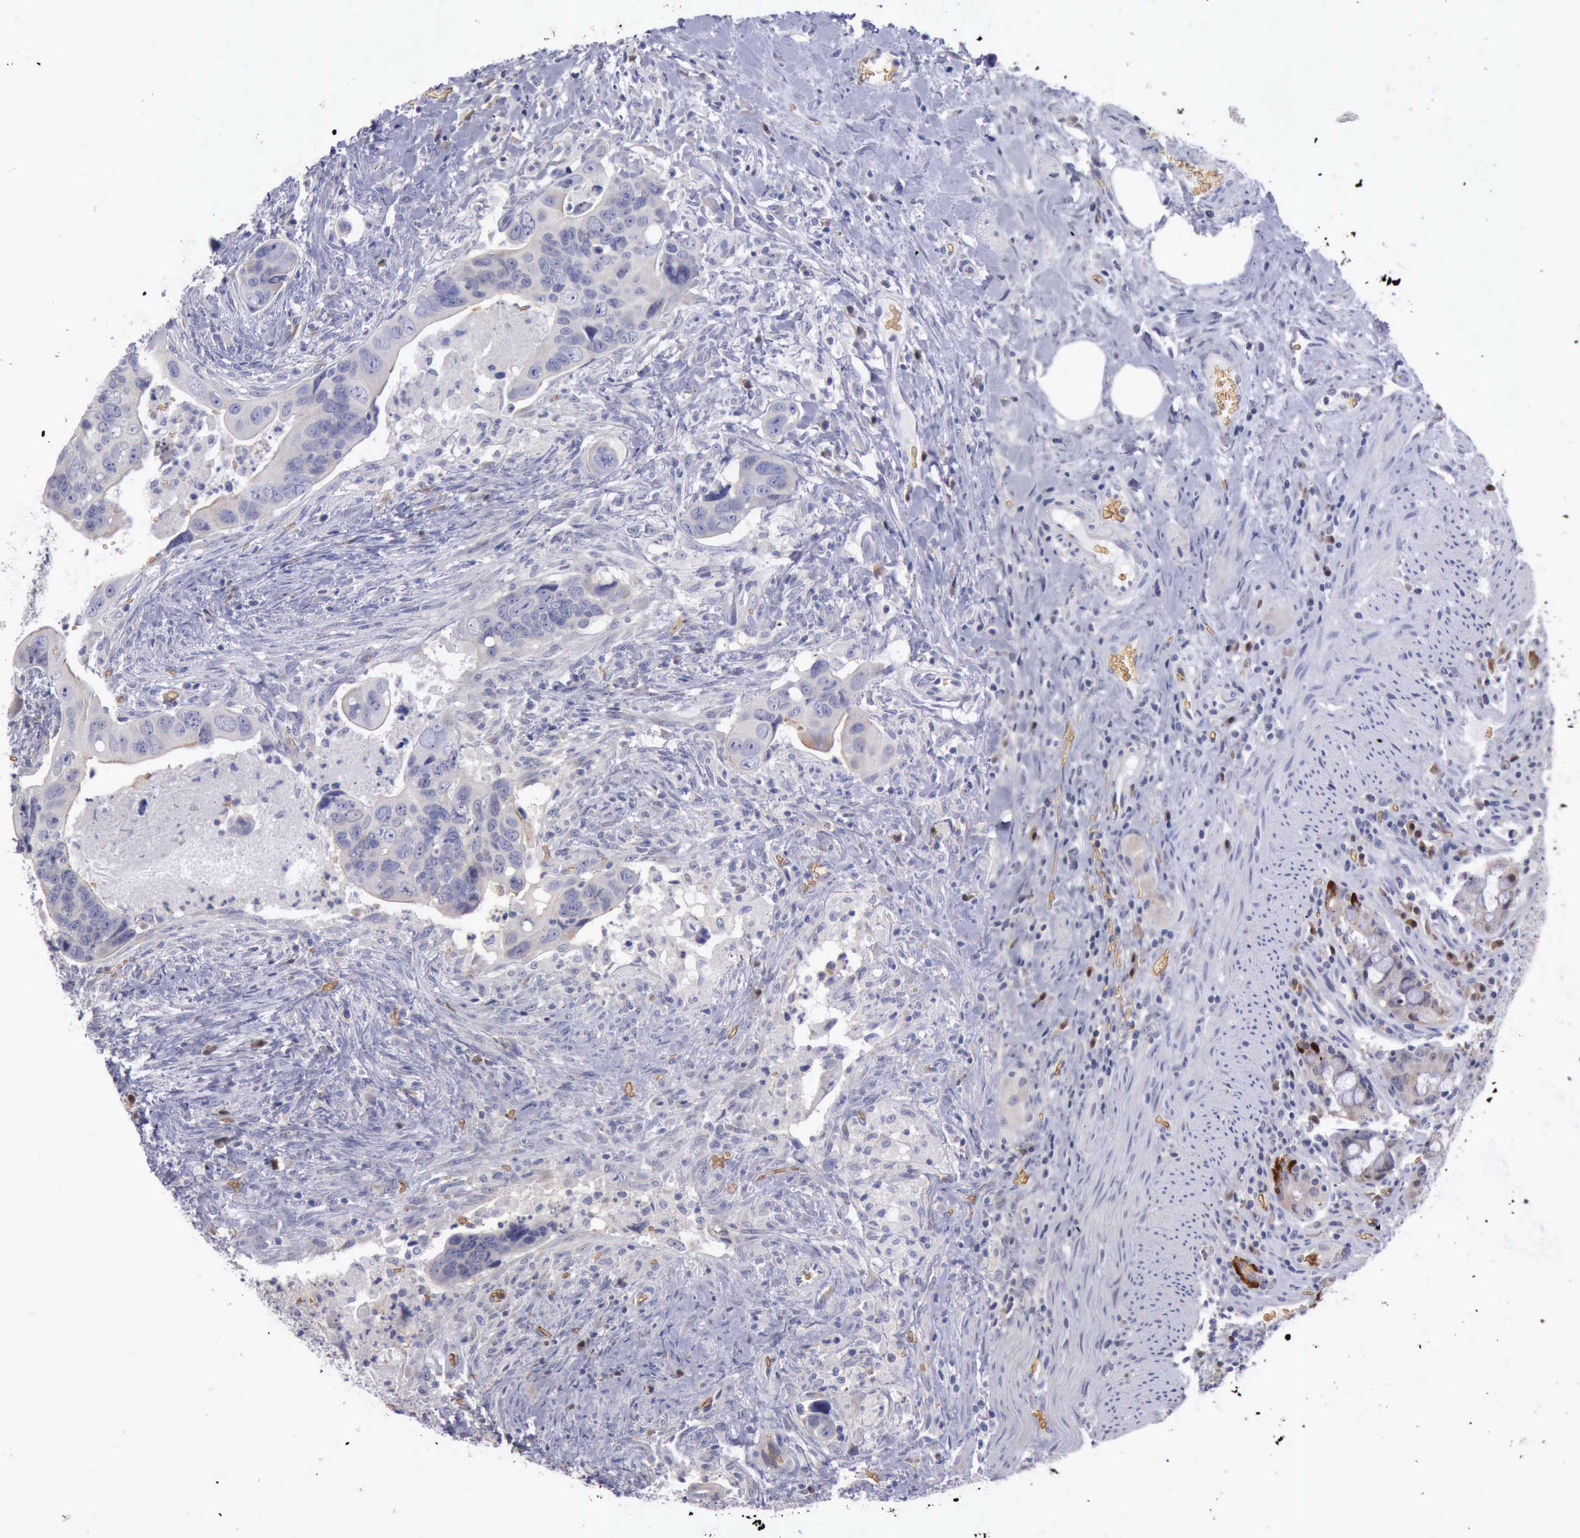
{"staining": {"intensity": "weak", "quantity": "<25%", "location": "cytoplasmic/membranous"}, "tissue": "colorectal cancer", "cell_type": "Tumor cells", "image_type": "cancer", "snomed": [{"axis": "morphology", "description": "Adenocarcinoma, NOS"}, {"axis": "topography", "description": "Rectum"}], "caption": "Colorectal cancer (adenocarcinoma) was stained to show a protein in brown. There is no significant expression in tumor cells.", "gene": "CEP128", "patient": {"sex": "male", "age": 53}}